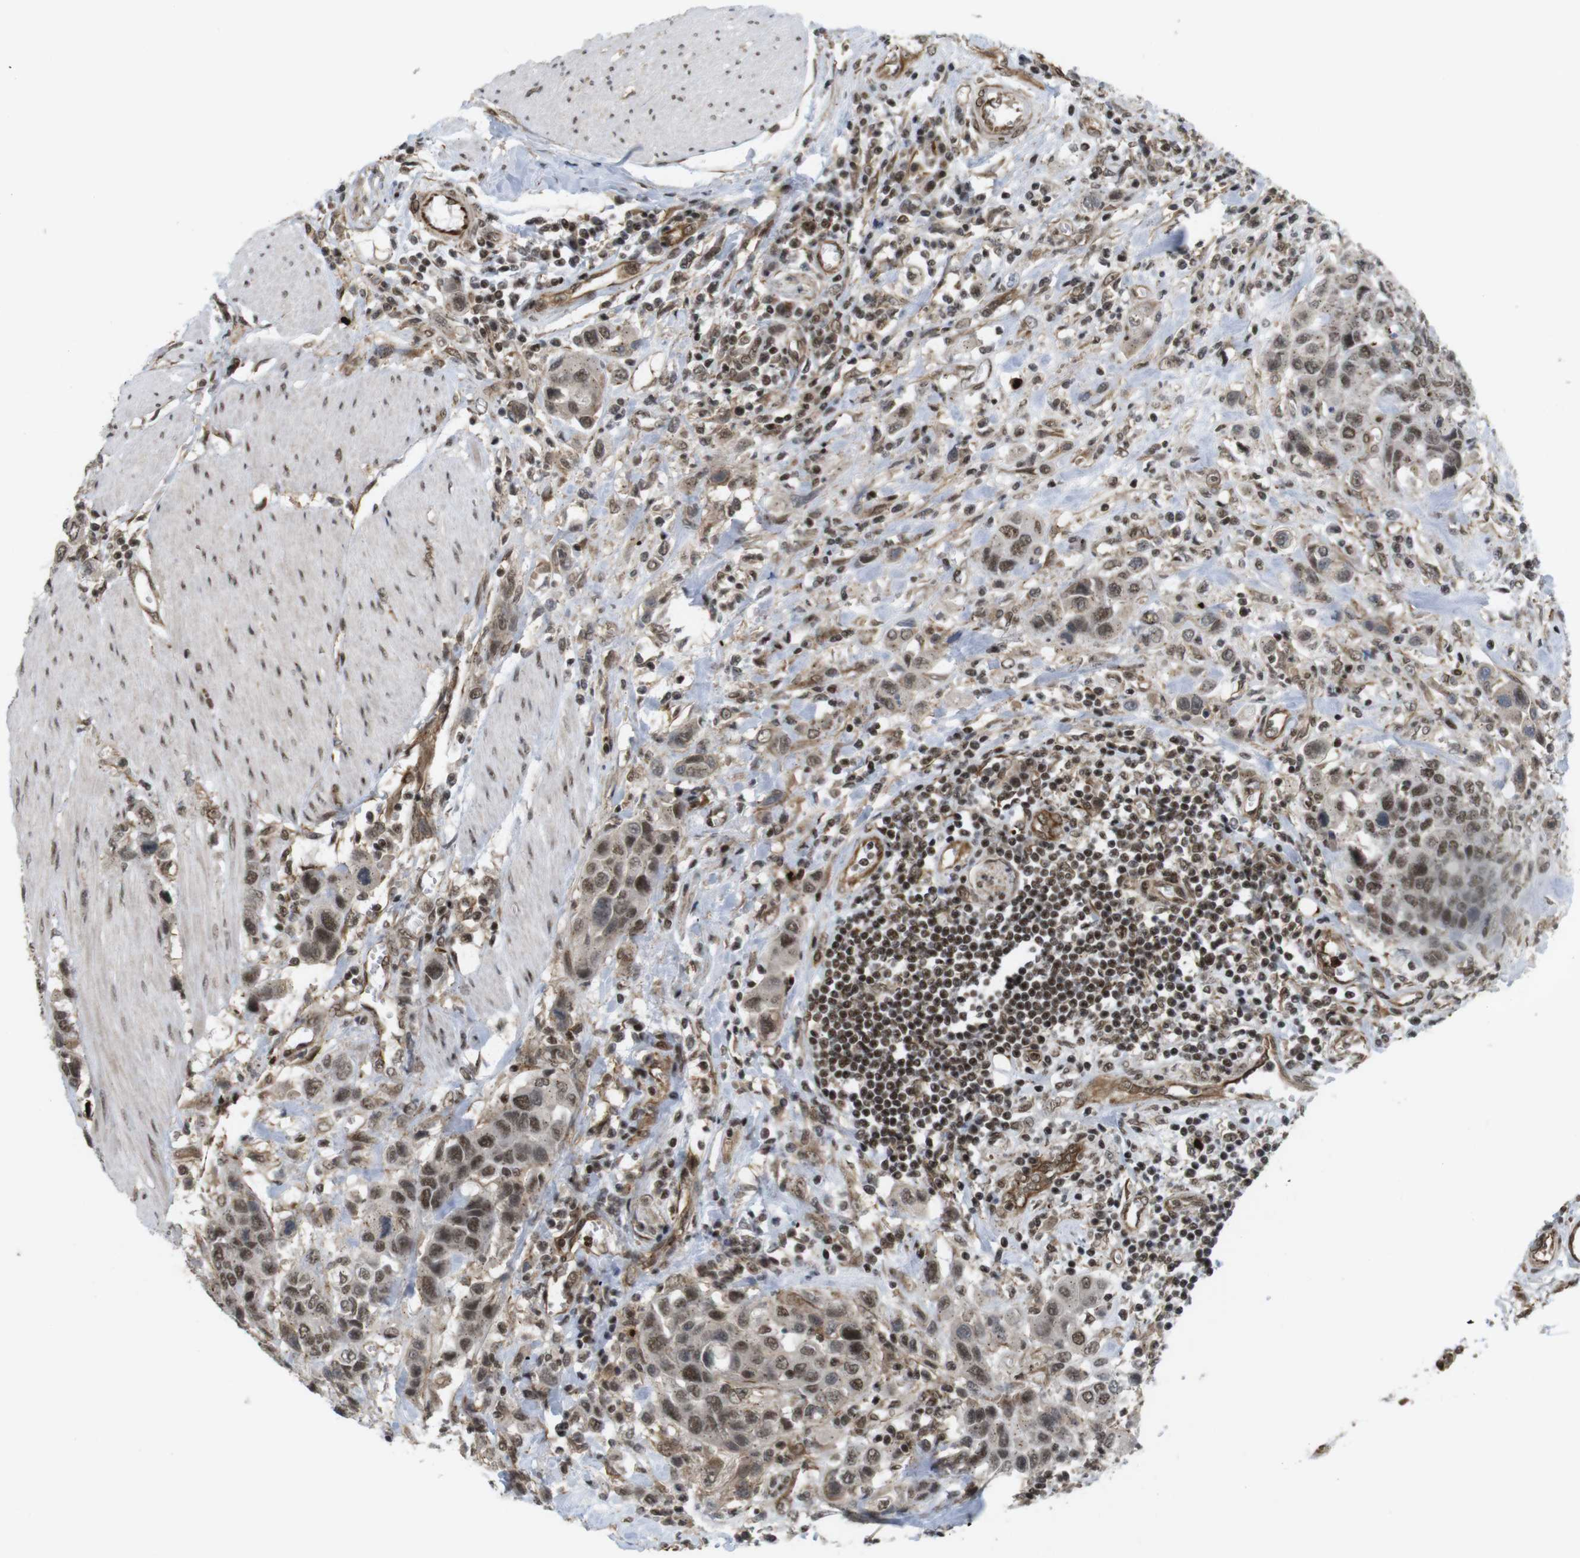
{"staining": {"intensity": "moderate", "quantity": ">75%", "location": "nuclear"}, "tissue": "urothelial cancer", "cell_type": "Tumor cells", "image_type": "cancer", "snomed": [{"axis": "morphology", "description": "Urothelial carcinoma, High grade"}, {"axis": "topography", "description": "Urinary bladder"}], "caption": "The histopathology image demonstrates a brown stain indicating the presence of a protein in the nuclear of tumor cells in urothelial cancer.", "gene": "SP2", "patient": {"sex": "male", "age": 50}}